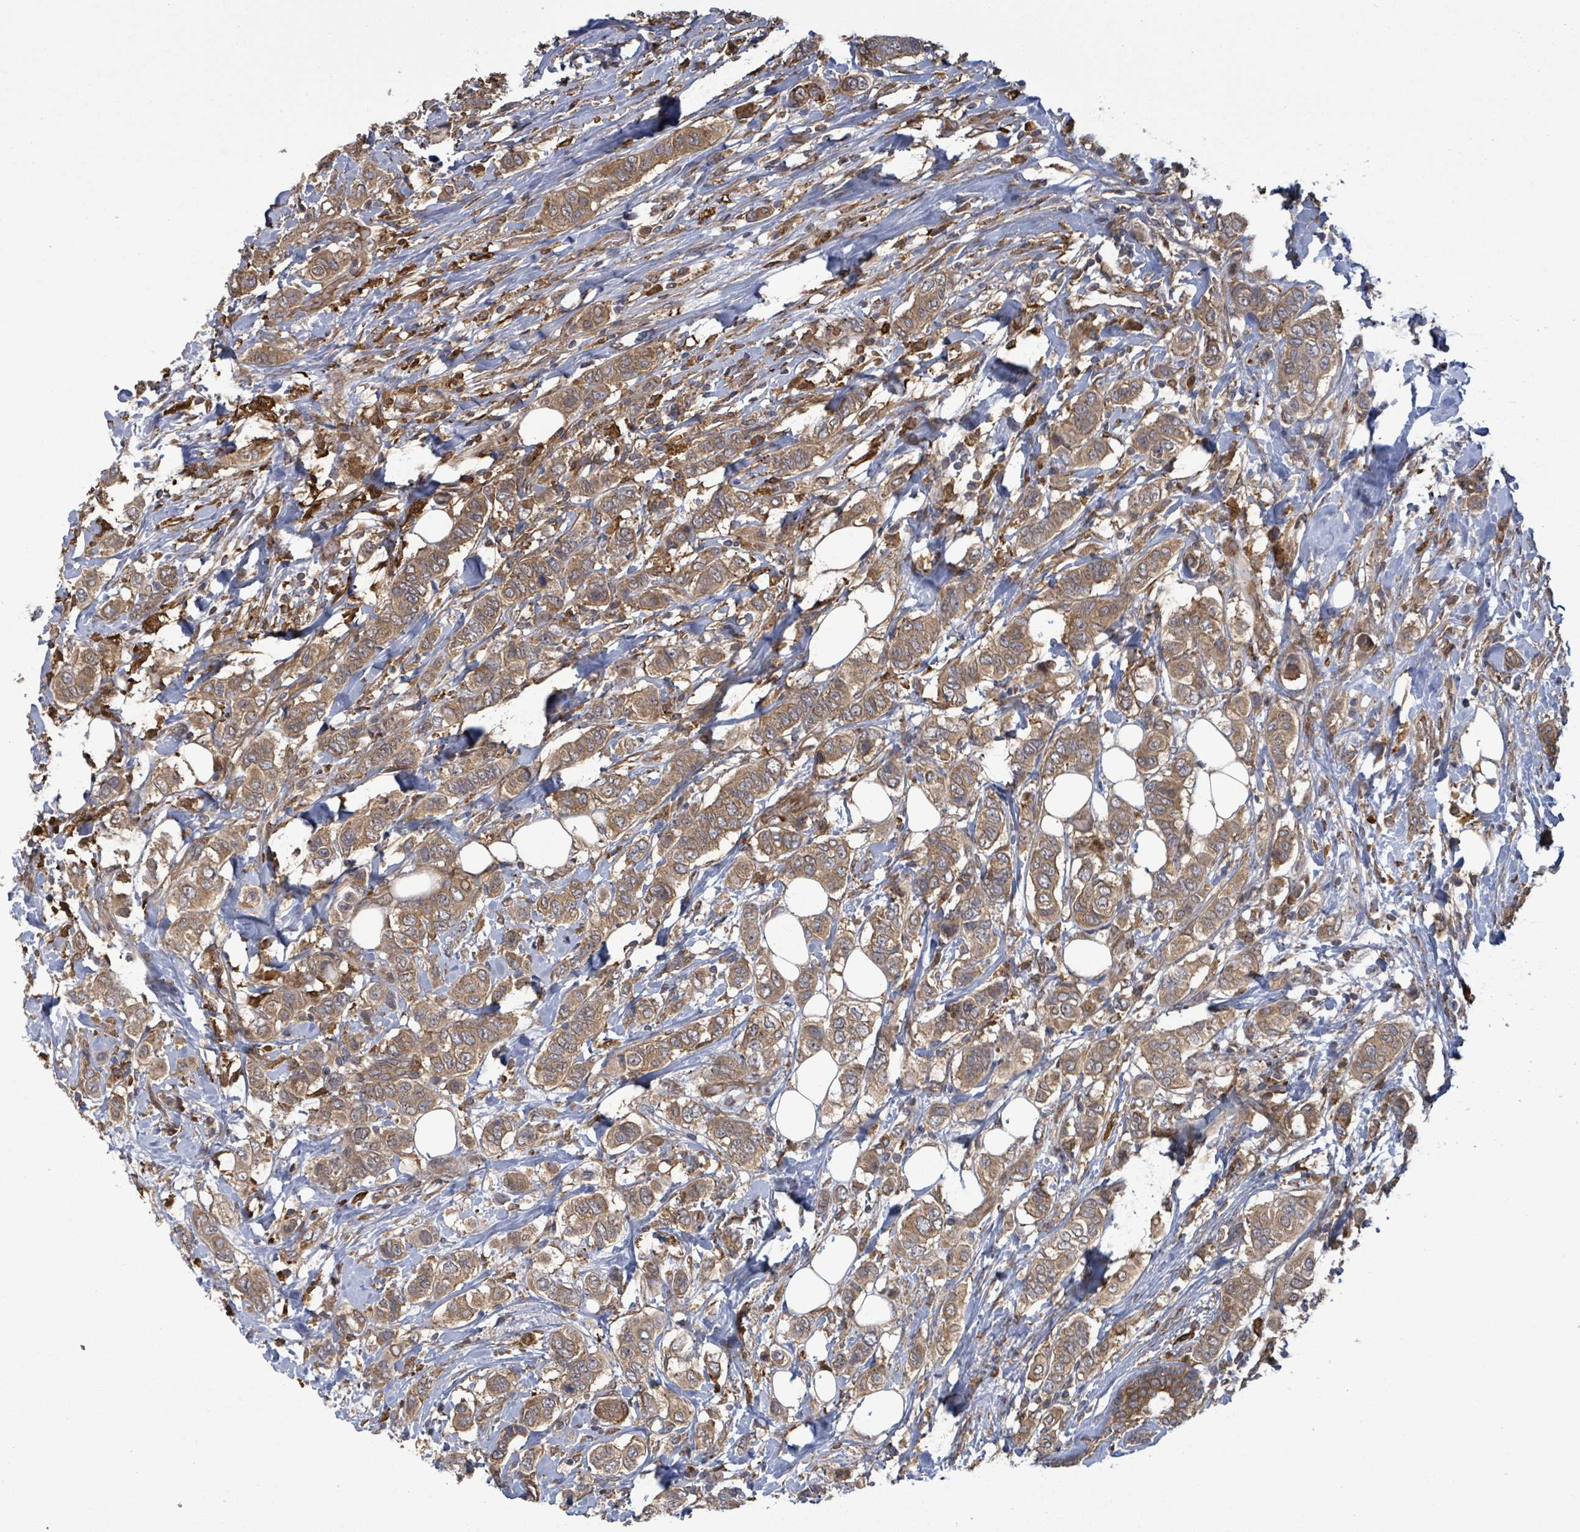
{"staining": {"intensity": "moderate", "quantity": ">75%", "location": "cytoplasmic/membranous"}, "tissue": "breast cancer", "cell_type": "Tumor cells", "image_type": "cancer", "snomed": [{"axis": "morphology", "description": "Lobular carcinoma"}, {"axis": "topography", "description": "Breast"}], "caption": "An image showing moderate cytoplasmic/membranous staining in about >75% of tumor cells in breast cancer, as visualized by brown immunohistochemical staining.", "gene": "MAP3K6", "patient": {"sex": "female", "age": 51}}